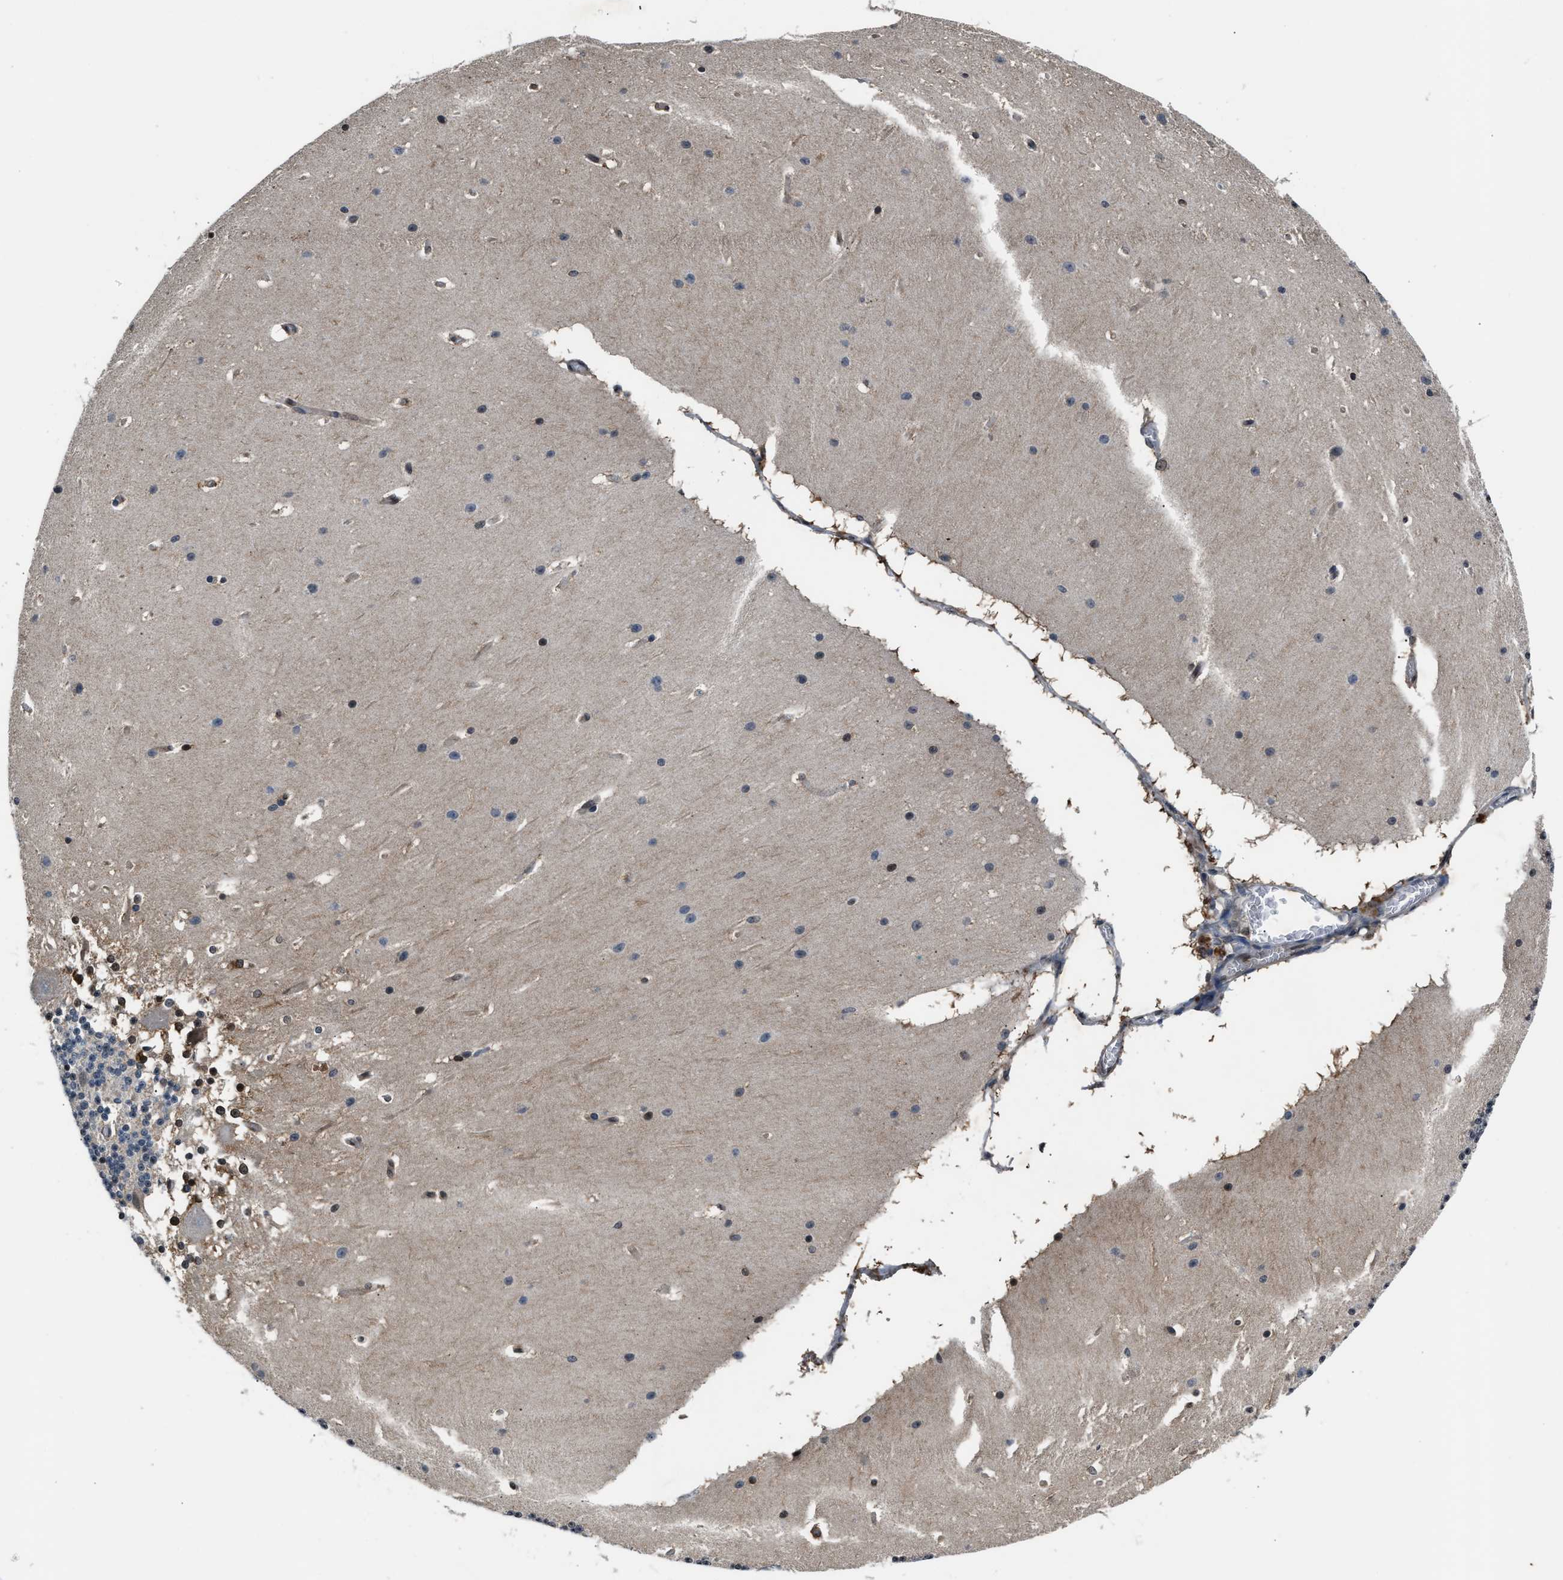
{"staining": {"intensity": "negative", "quantity": "none", "location": "none"}, "tissue": "cerebellum", "cell_type": "Cells in granular layer", "image_type": "normal", "snomed": [{"axis": "morphology", "description": "Normal tissue, NOS"}, {"axis": "topography", "description": "Cerebellum"}], "caption": "Immunohistochemistry (IHC) image of normal cerebellum: human cerebellum stained with DAB exhibits no significant protein positivity in cells in granular layer.", "gene": "TP53I3", "patient": {"sex": "female", "age": 19}}